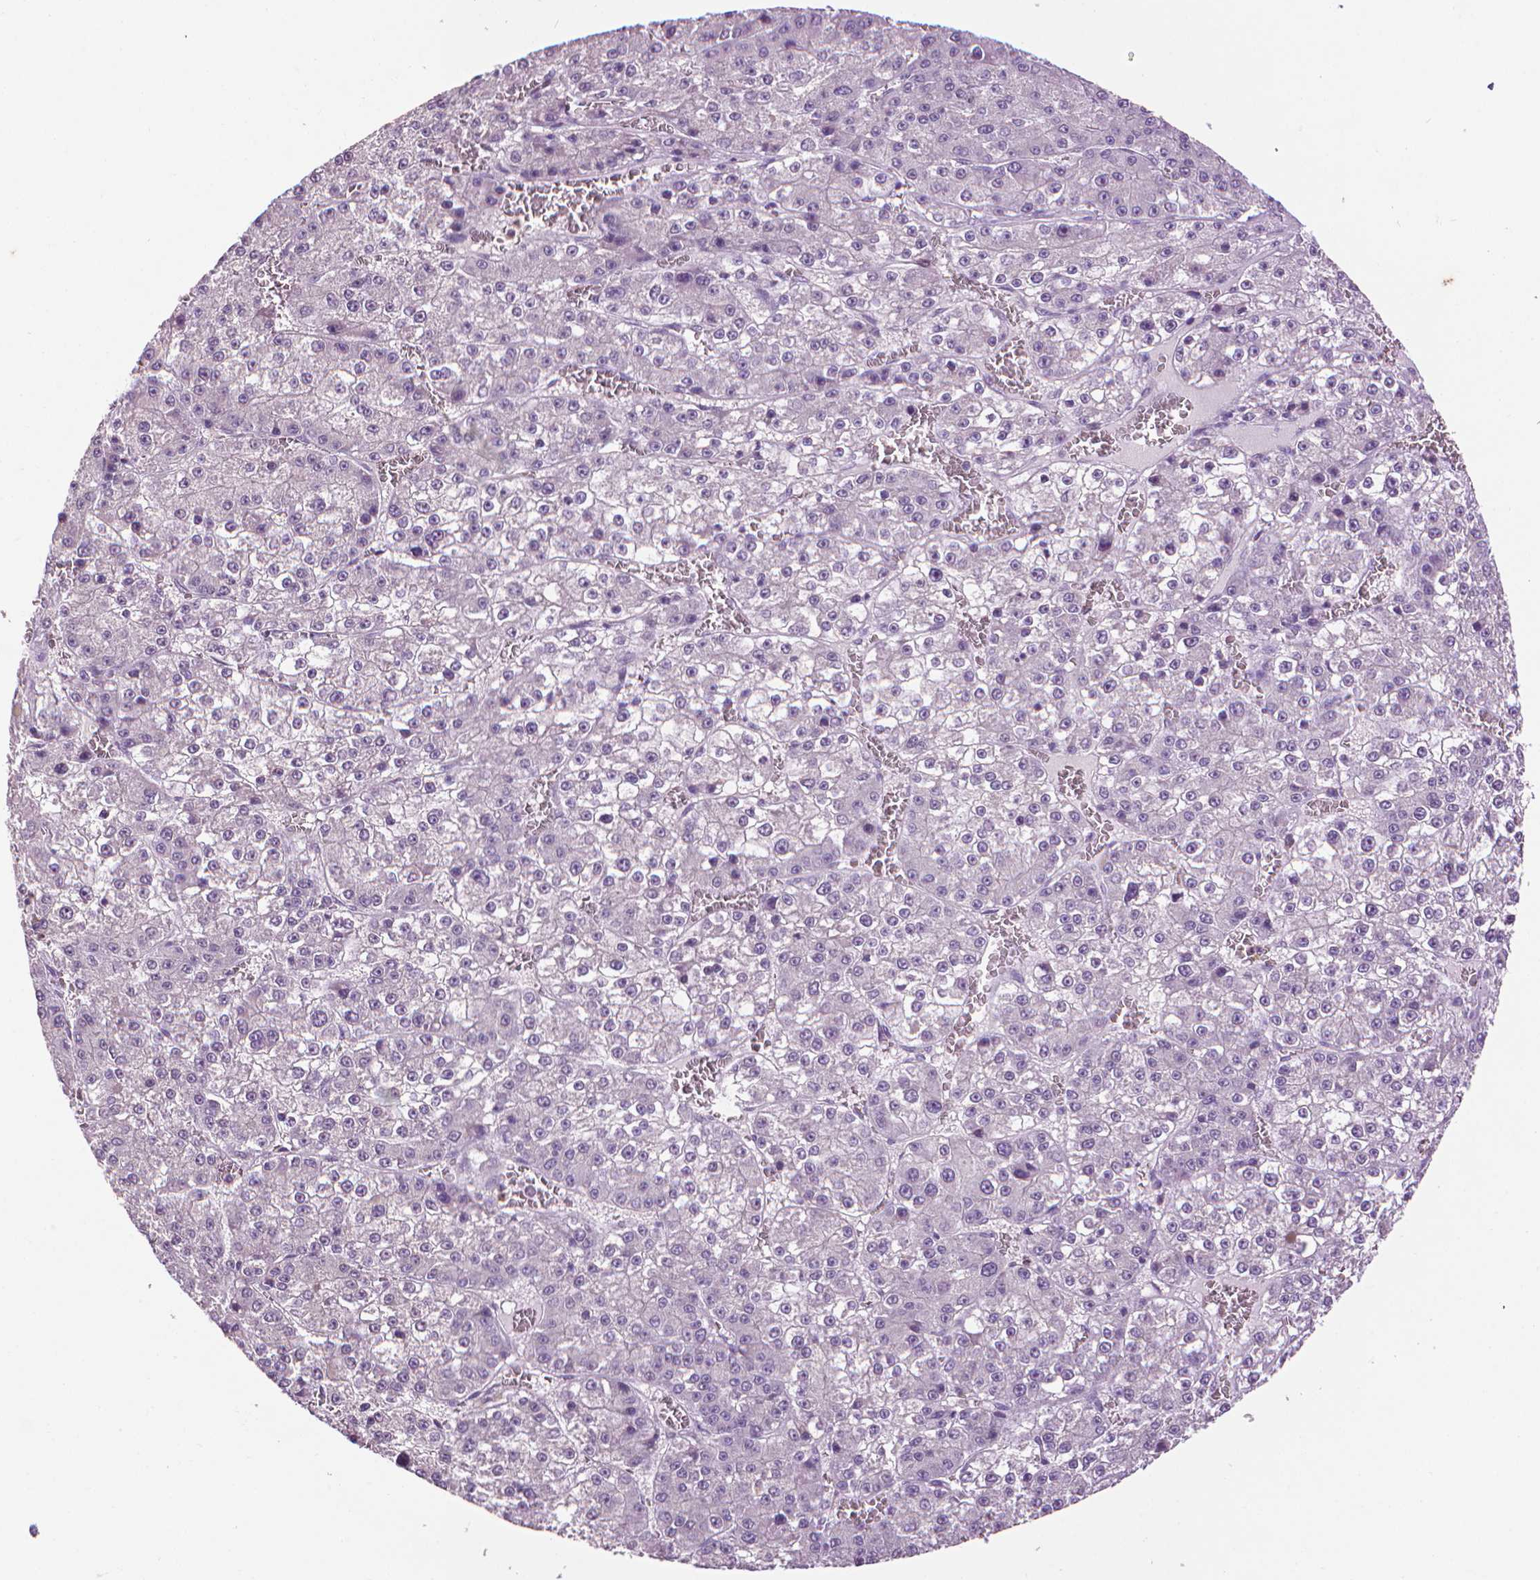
{"staining": {"intensity": "negative", "quantity": "none", "location": "none"}, "tissue": "liver cancer", "cell_type": "Tumor cells", "image_type": "cancer", "snomed": [{"axis": "morphology", "description": "Carcinoma, Hepatocellular, NOS"}, {"axis": "topography", "description": "Liver"}], "caption": "The IHC histopathology image has no significant expression in tumor cells of hepatocellular carcinoma (liver) tissue.", "gene": "CDKN2D", "patient": {"sex": "female", "age": 73}}